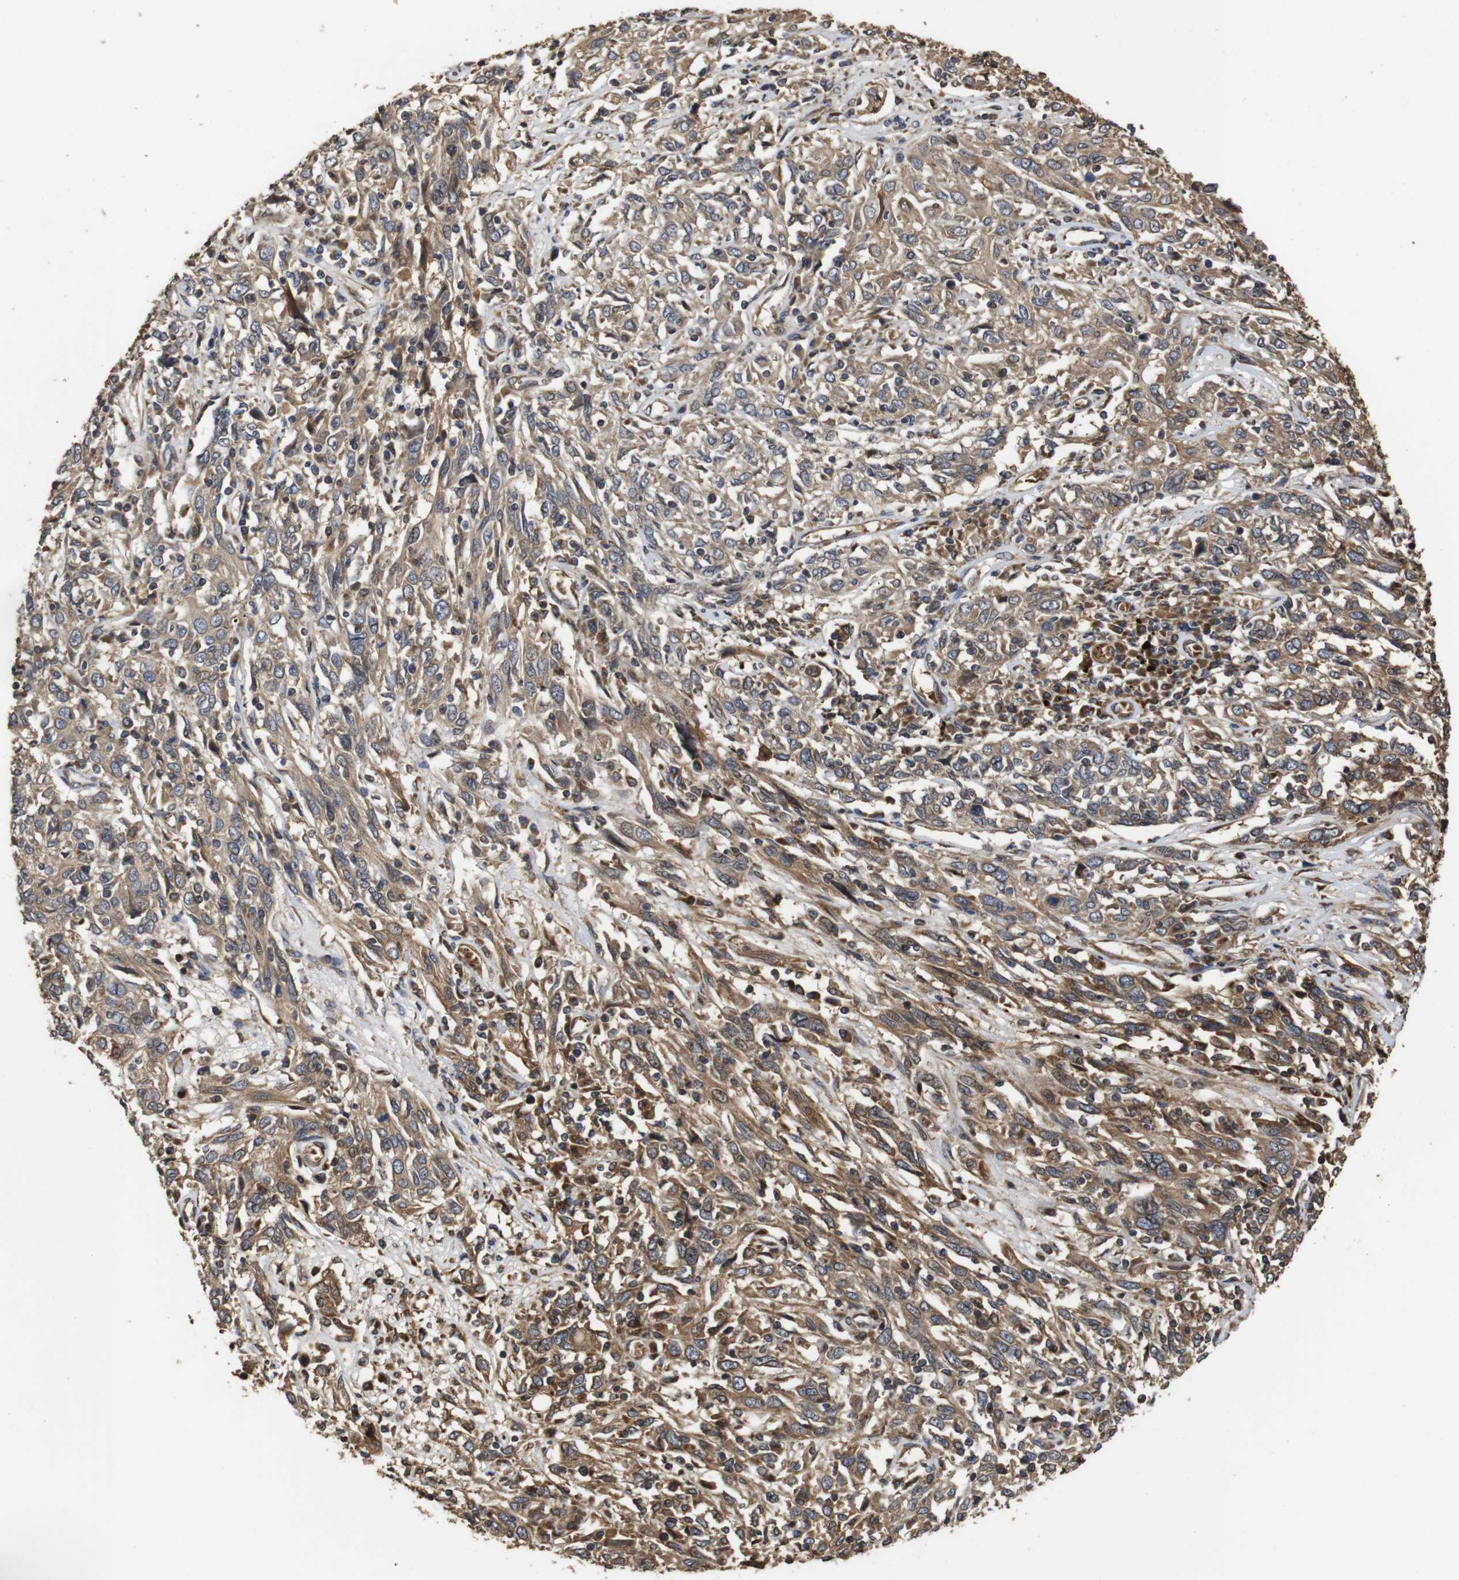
{"staining": {"intensity": "moderate", "quantity": ">75%", "location": "cytoplasmic/membranous"}, "tissue": "cervical cancer", "cell_type": "Tumor cells", "image_type": "cancer", "snomed": [{"axis": "morphology", "description": "Squamous cell carcinoma, NOS"}, {"axis": "topography", "description": "Cervix"}], "caption": "Protein analysis of cervical cancer (squamous cell carcinoma) tissue shows moderate cytoplasmic/membranous positivity in about >75% of tumor cells. (DAB IHC, brown staining for protein, blue staining for nuclei).", "gene": "PTPN14", "patient": {"sex": "female", "age": 46}}